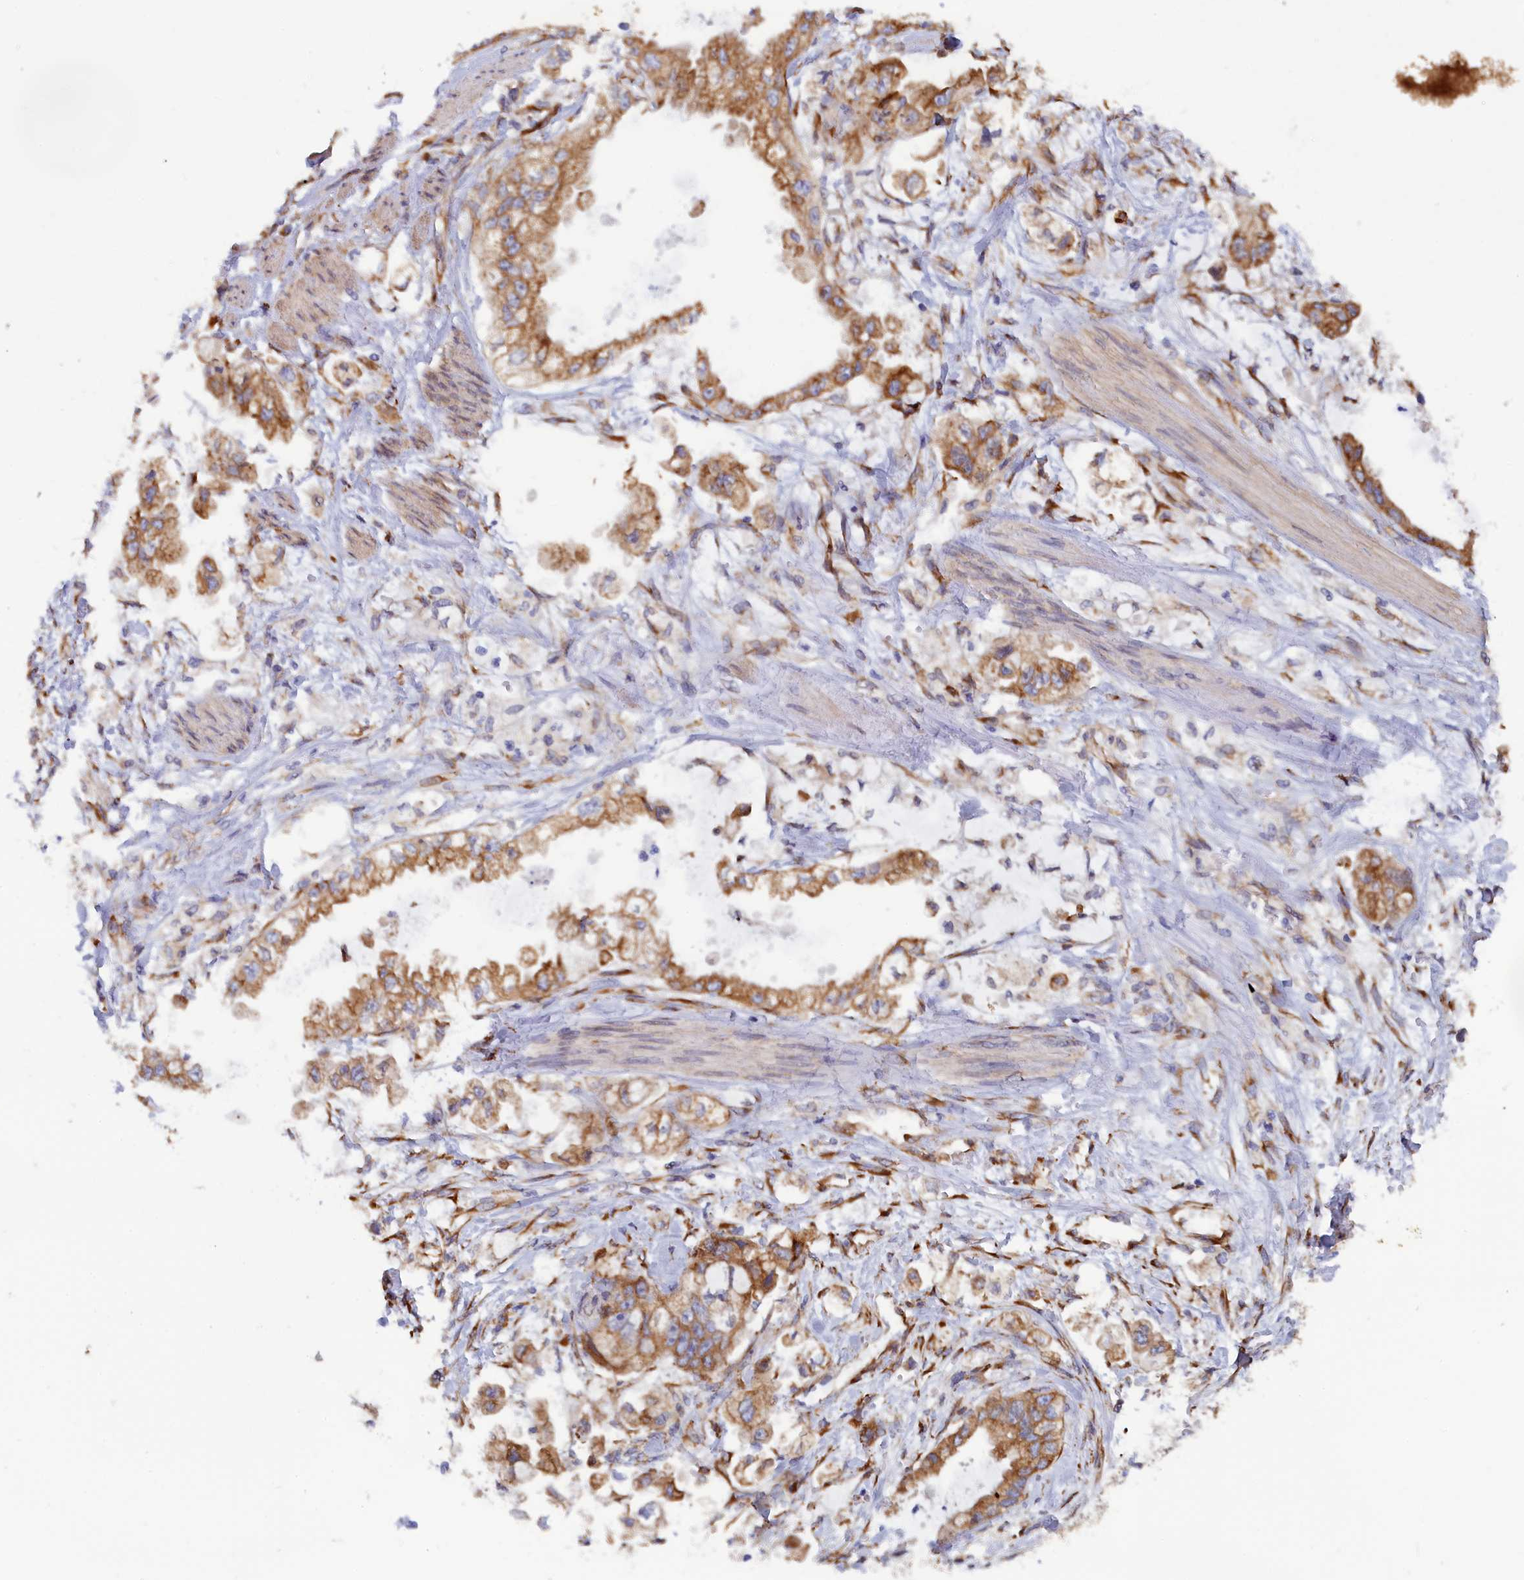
{"staining": {"intensity": "moderate", "quantity": ">75%", "location": "cytoplasmic/membranous"}, "tissue": "stomach cancer", "cell_type": "Tumor cells", "image_type": "cancer", "snomed": [{"axis": "morphology", "description": "Adenocarcinoma, NOS"}, {"axis": "topography", "description": "Stomach"}], "caption": "IHC of human stomach cancer (adenocarcinoma) exhibits medium levels of moderate cytoplasmic/membranous positivity in approximately >75% of tumor cells.", "gene": "CCDC68", "patient": {"sex": "male", "age": 62}}